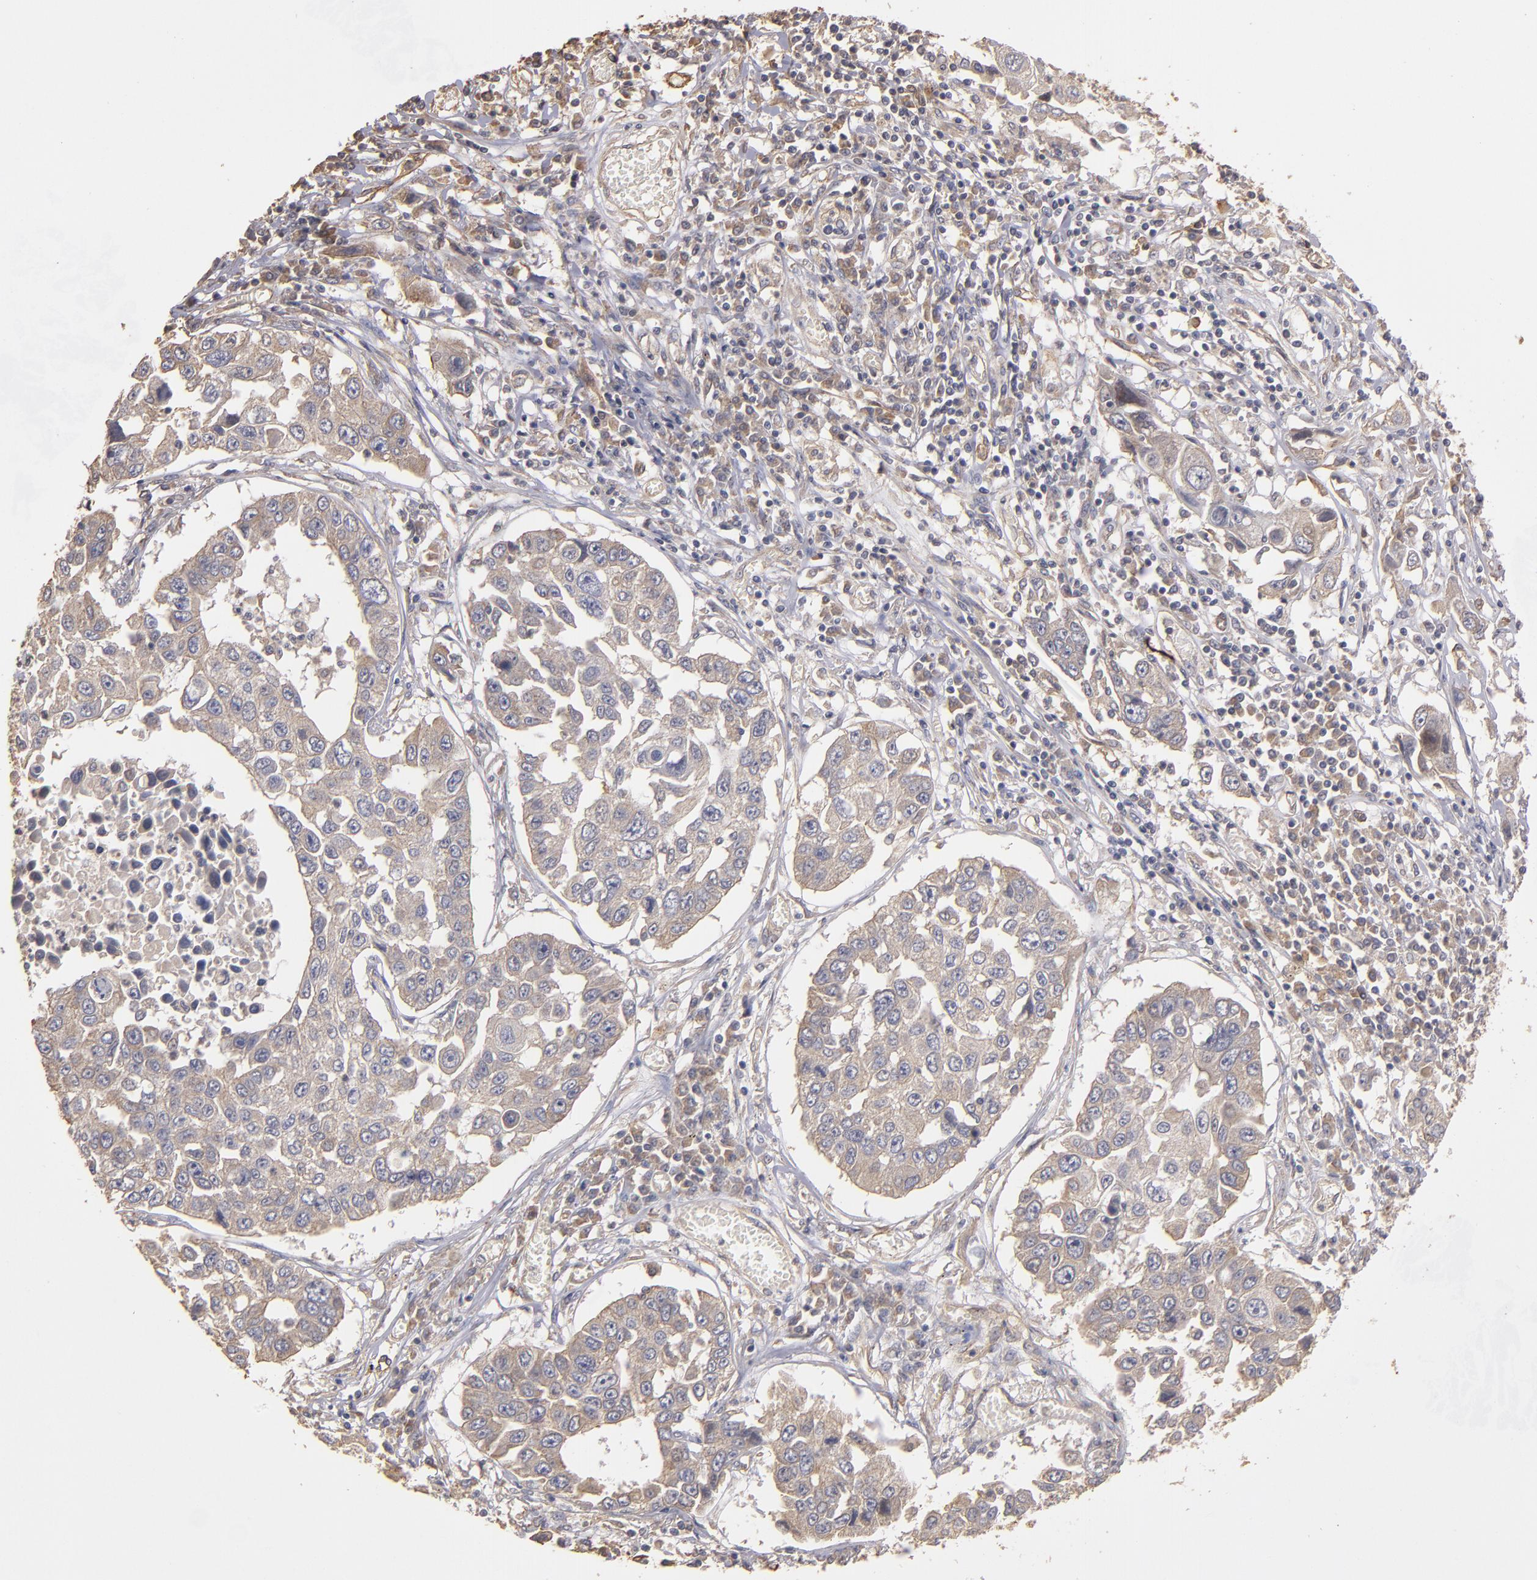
{"staining": {"intensity": "weak", "quantity": ">75%", "location": "cytoplasmic/membranous"}, "tissue": "lung cancer", "cell_type": "Tumor cells", "image_type": "cancer", "snomed": [{"axis": "morphology", "description": "Squamous cell carcinoma, NOS"}, {"axis": "topography", "description": "Lung"}], "caption": "A micrograph of lung squamous cell carcinoma stained for a protein reveals weak cytoplasmic/membranous brown staining in tumor cells.", "gene": "DMD", "patient": {"sex": "male", "age": 71}}